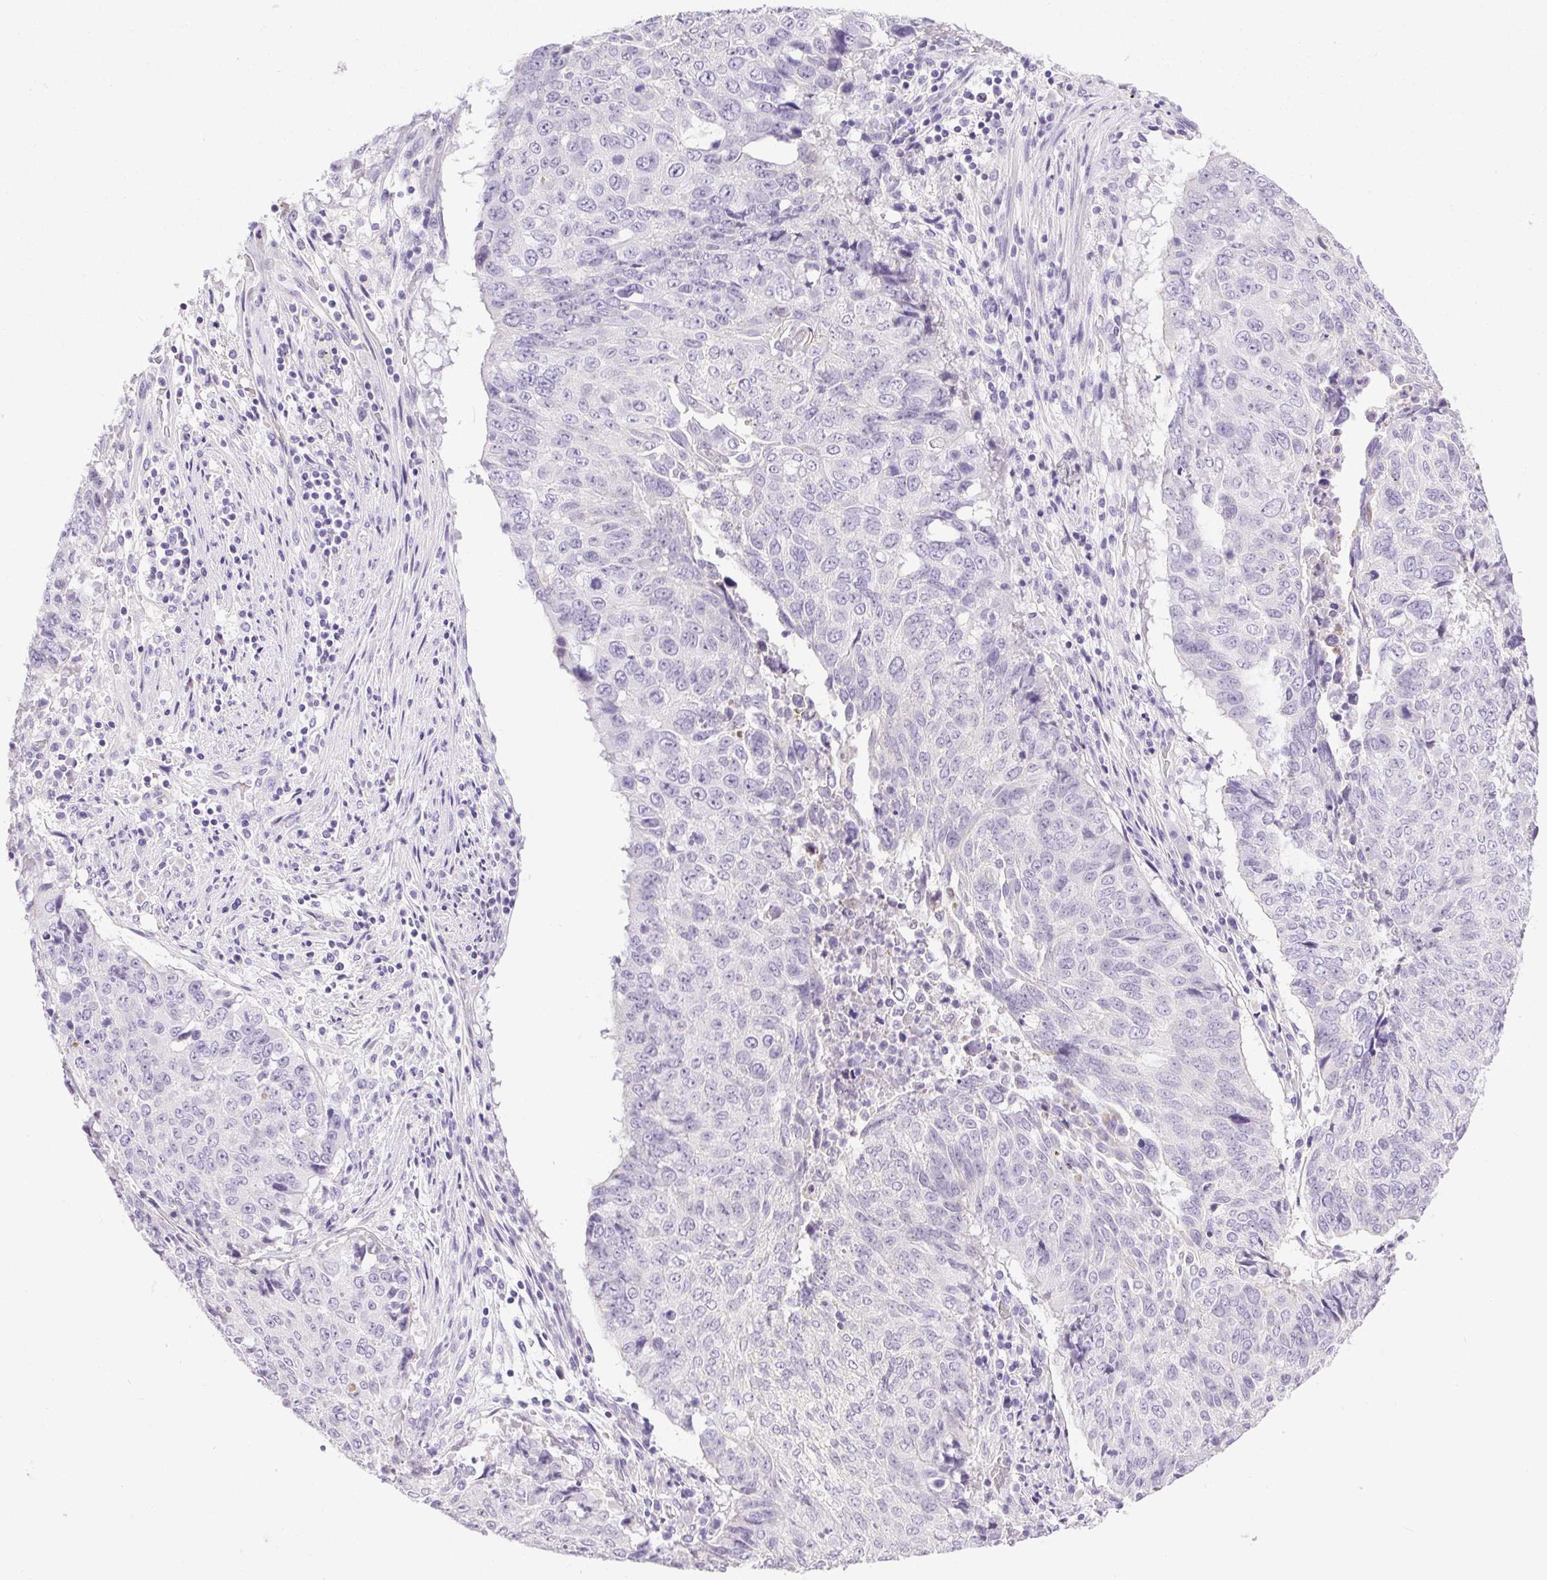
{"staining": {"intensity": "negative", "quantity": "none", "location": "none"}, "tissue": "lung cancer", "cell_type": "Tumor cells", "image_type": "cancer", "snomed": [{"axis": "morphology", "description": "Normal tissue, NOS"}, {"axis": "morphology", "description": "Squamous cell carcinoma, NOS"}, {"axis": "topography", "description": "Bronchus"}, {"axis": "topography", "description": "Lung"}], "caption": "There is no significant staining in tumor cells of squamous cell carcinoma (lung).", "gene": "C20orf85", "patient": {"sex": "male", "age": 64}}